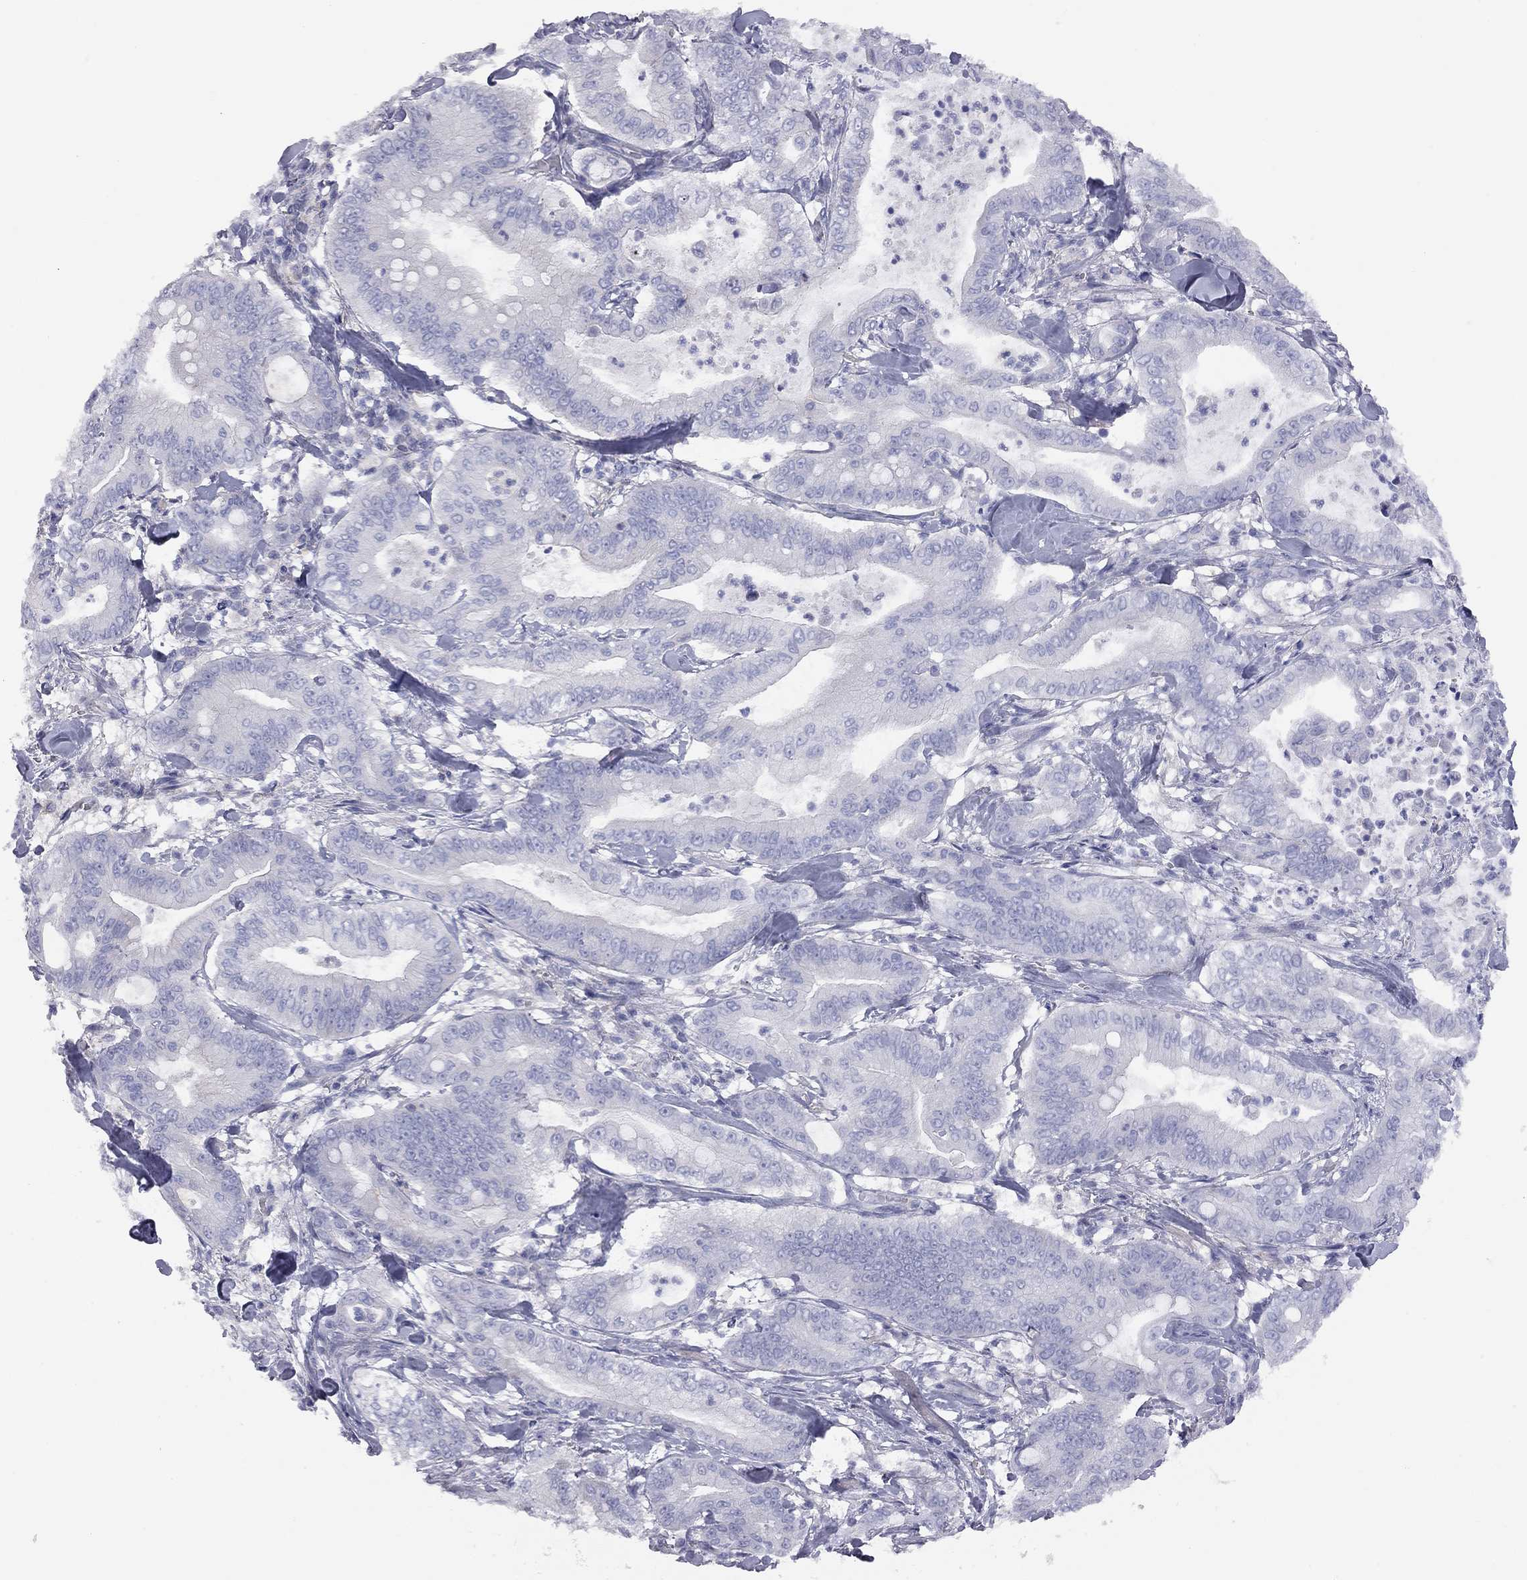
{"staining": {"intensity": "negative", "quantity": "none", "location": "none"}, "tissue": "pancreatic cancer", "cell_type": "Tumor cells", "image_type": "cancer", "snomed": [{"axis": "morphology", "description": "Adenocarcinoma, NOS"}, {"axis": "topography", "description": "Pancreas"}], "caption": "This is a micrograph of IHC staining of pancreatic adenocarcinoma, which shows no staining in tumor cells.", "gene": "ADCYAP1", "patient": {"sex": "male", "age": 71}}